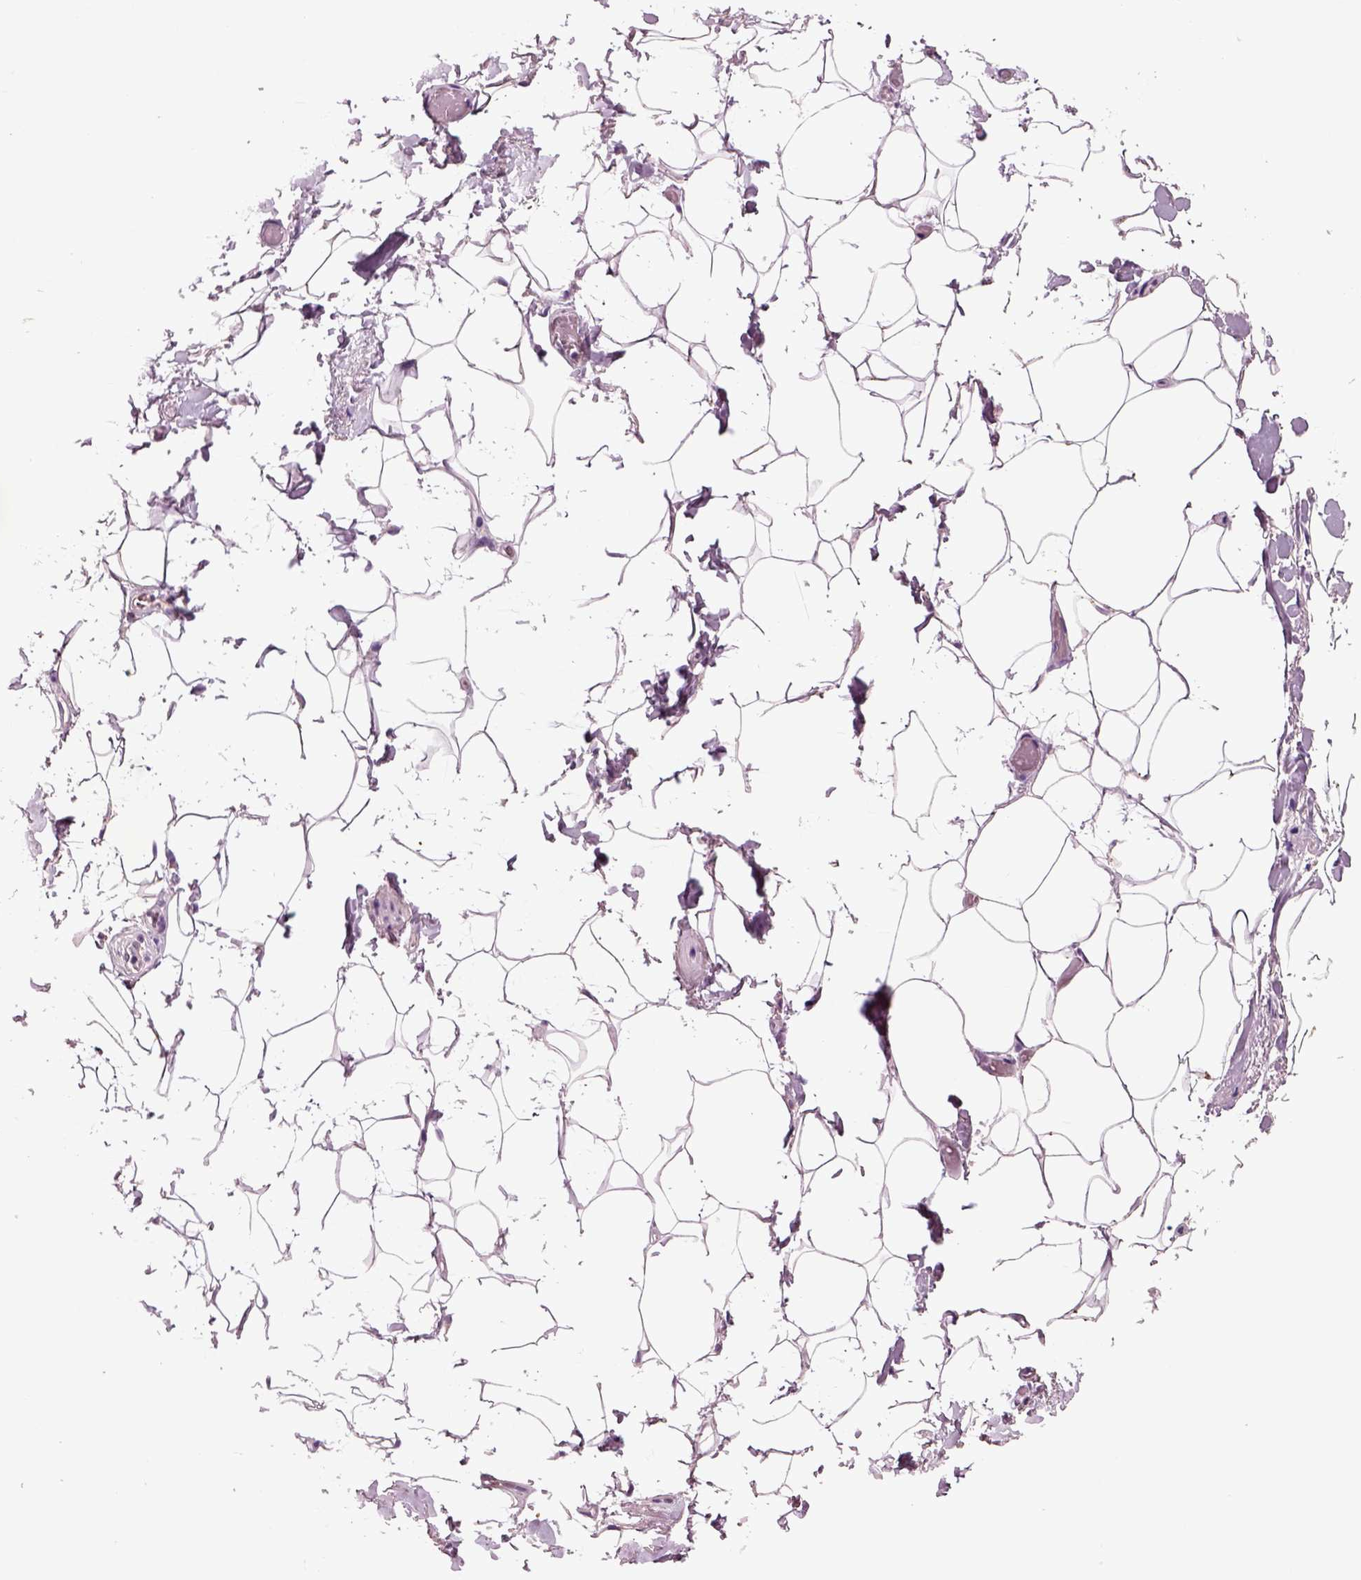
{"staining": {"intensity": "negative", "quantity": "none", "location": "none"}, "tissue": "adipose tissue", "cell_type": "Adipocytes", "image_type": "normal", "snomed": [{"axis": "morphology", "description": "Normal tissue, NOS"}, {"axis": "topography", "description": "Anal"}, {"axis": "topography", "description": "Peripheral nerve tissue"}], "caption": "This is an immunohistochemistry (IHC) histopathology image of benign adipose tissue. There is no expression in adipocytes.", "gene": "CRHR1", "patient": {"sex": "male", "age": 53}}